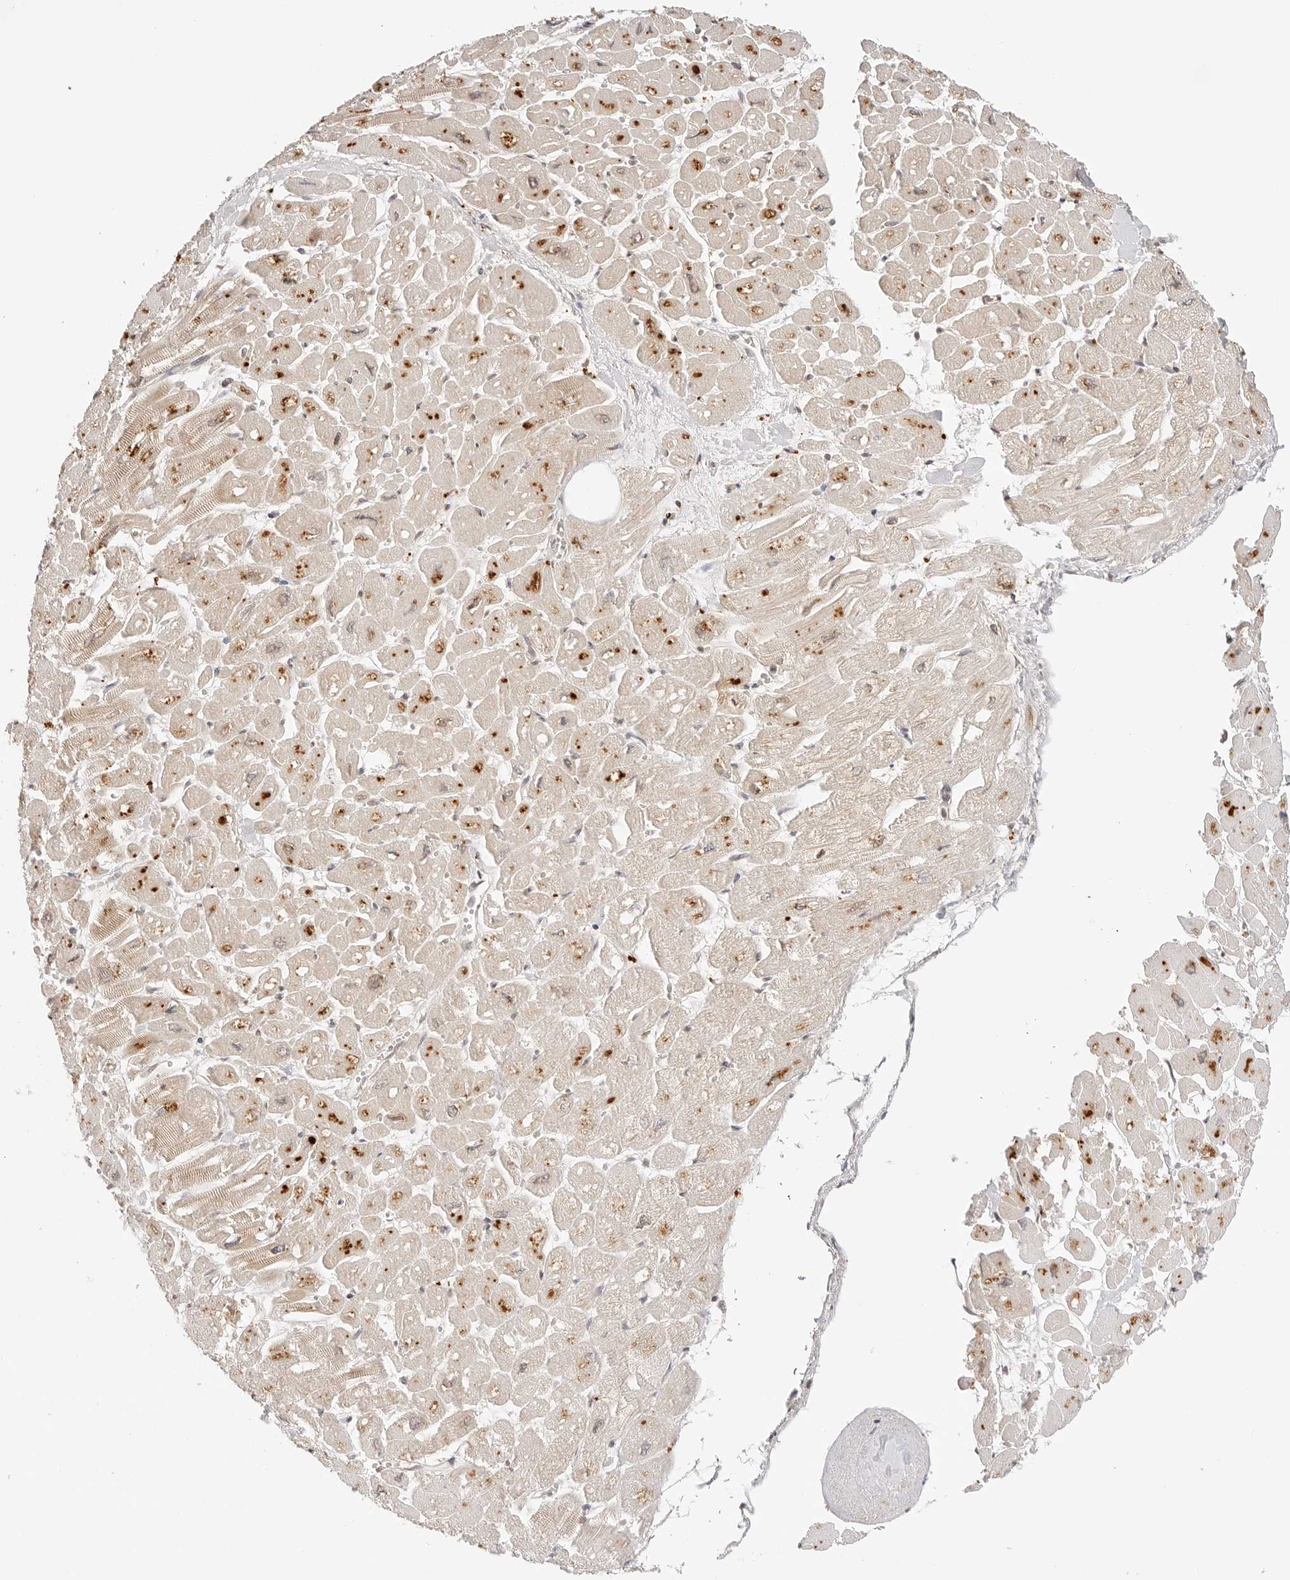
{"staining": {"intensity": "moderate", "quantity": ">75%", "location": "cytoplasmic/membranous"}, "tissue": "heart muscle", "cell_type": "Cardiomyocytes", "image_type": "normal", "snomed": [{"axis": "morphology", "description": "Normal tissue, NOS"}, {"axis": "topography", "description": "Heart"}], "caption": "Approximately >75% of cardiomyocytes in benign human heart muscle display moderate cytoplasmic/membranous protein expression as visualized by brown immunohistochemical staining.", "gene": "GPR34", "patient": {"sex": "male", "age": 54}}